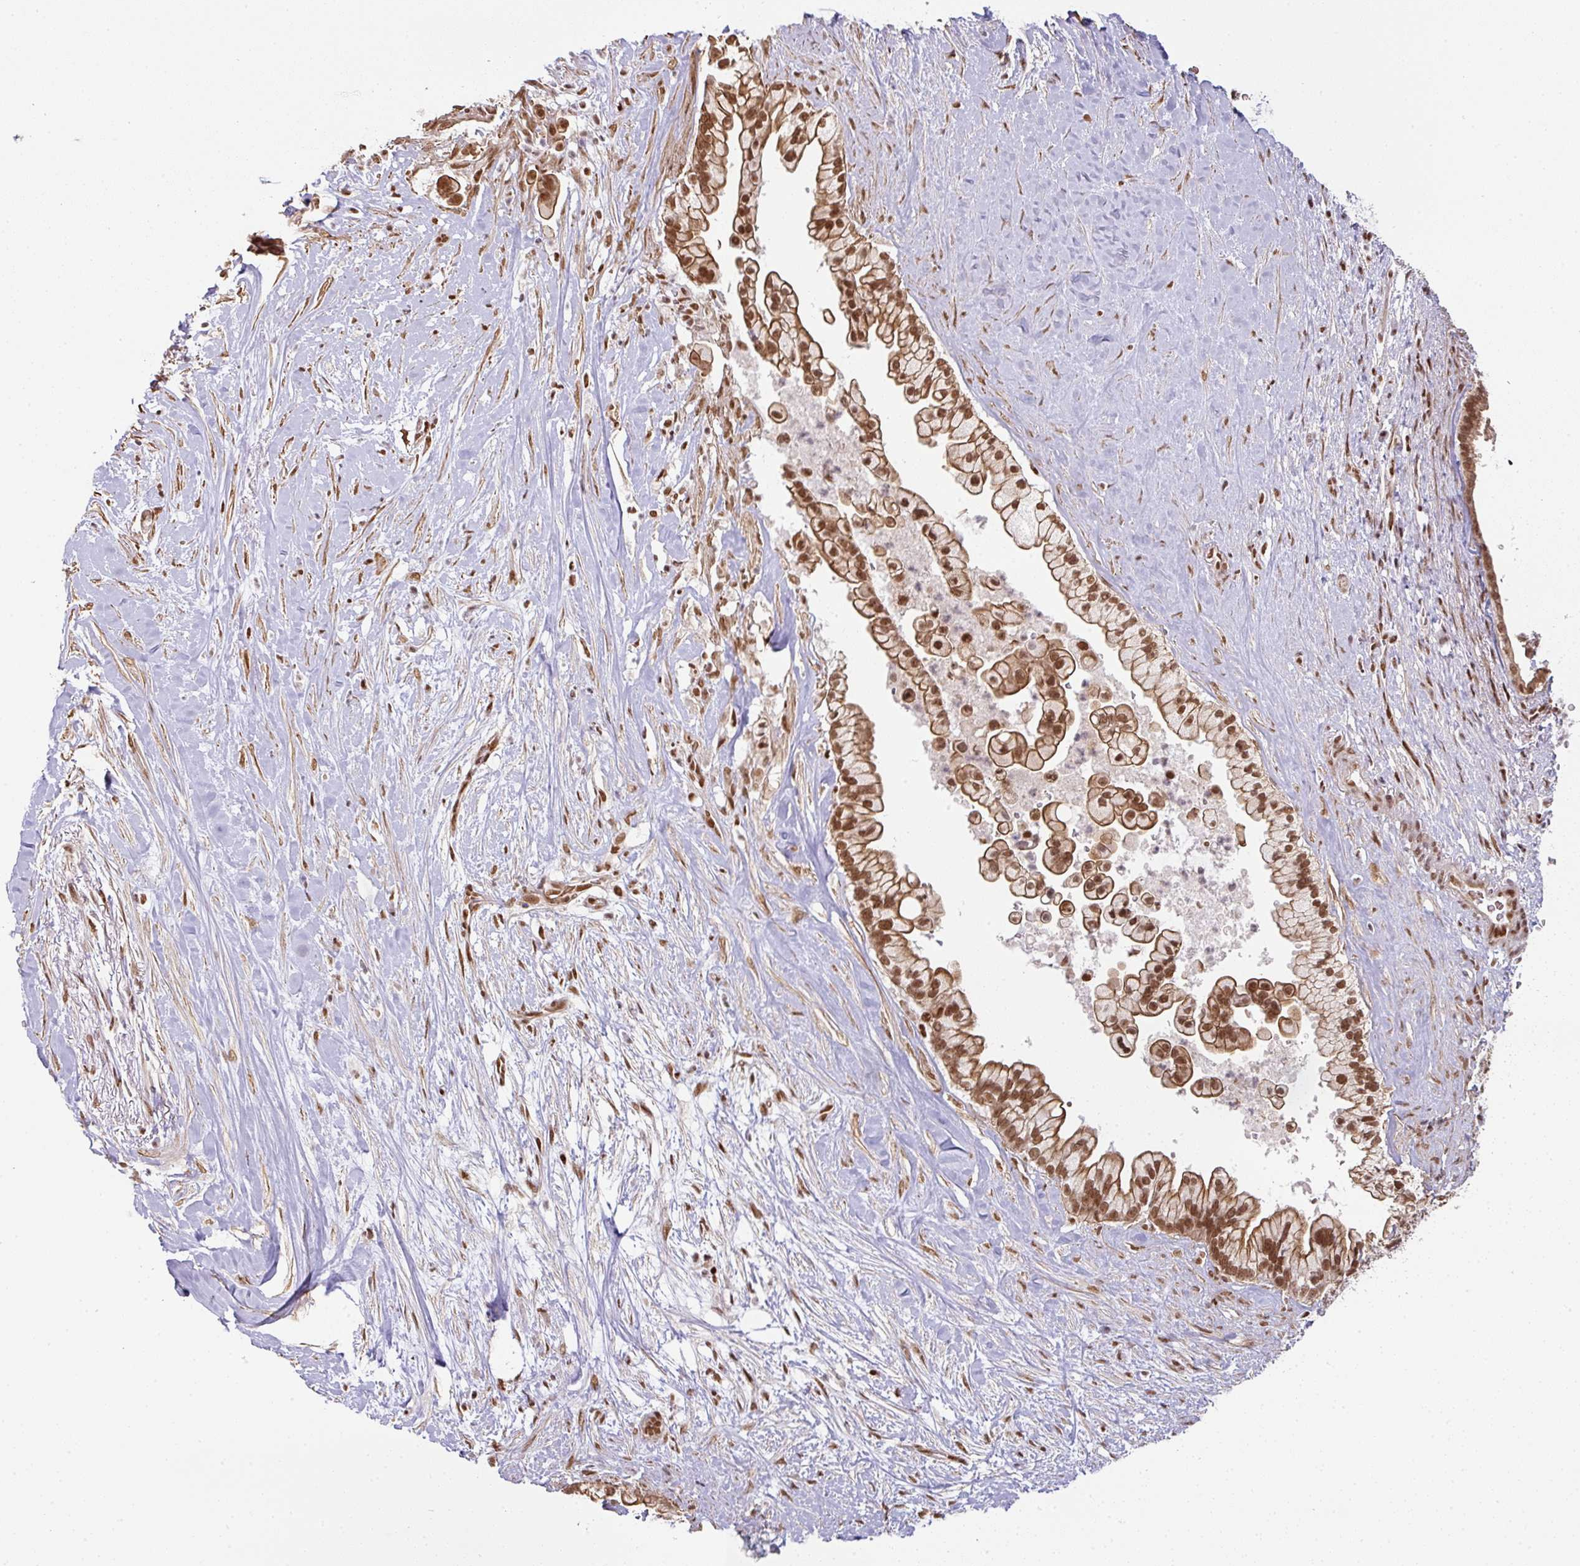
{"staining": {"intensity": "strong", "quantity": ">75%", "location": "cytoplasmic/membranous,nuclear"}, "tissue": "pancreatic cancer", "cell_type": "Tumor cells", "image_type": "cancer", "snomed": [{"axis": "morphology", "description": "Adenocarcinoma, NOS"}, {"axis": "topography", "description": "Pancreas"}], "caption": "About >75% of tumor cells in adenocarcinoma (pancreatic) demonstrate strong cytoplasmic/membranous and nuclear protein positivity as visualized by brown immunohistochemical staining.", "gene": "NCOA5", "patient": {"sex": "female", "age": 69}}